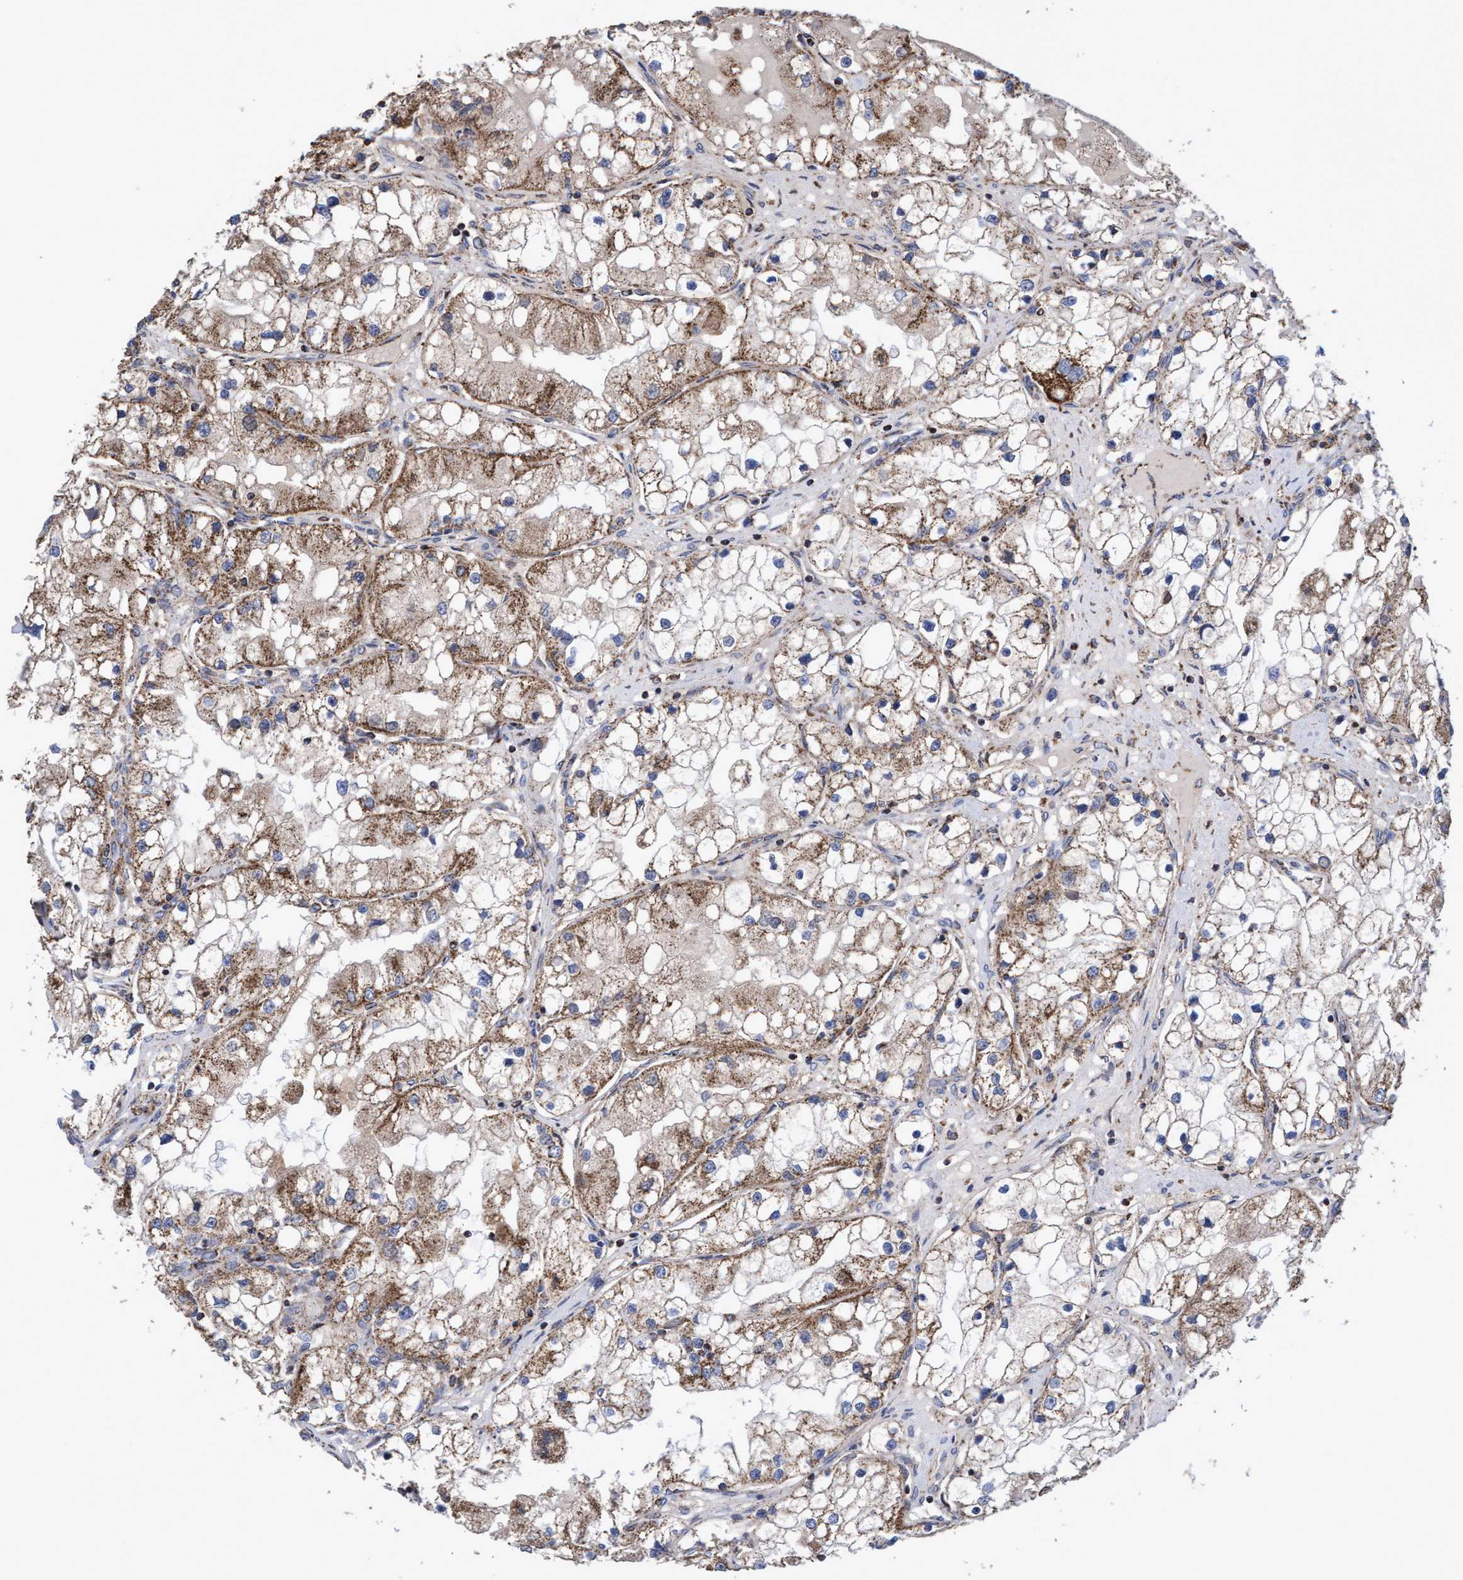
{"staining": {"intensity": "moderate", "quantity": ">75%", "location": "cytoplasmic/membranous"}, "tissue": "renal cancer", "cell_type": "Tumor cells", "image_type": "cancer", "snomed": [{"axis": "morphology", "description": "Adenocarcinoma, NOS"}, {"axis": "topography", "description": "Kidney"}], "caption": "Renal cancer stained with a protein marker exhibits moderate staining in tumor cells.", "gene": "COBL", "patient": {"sex": "male", "age": 68}}